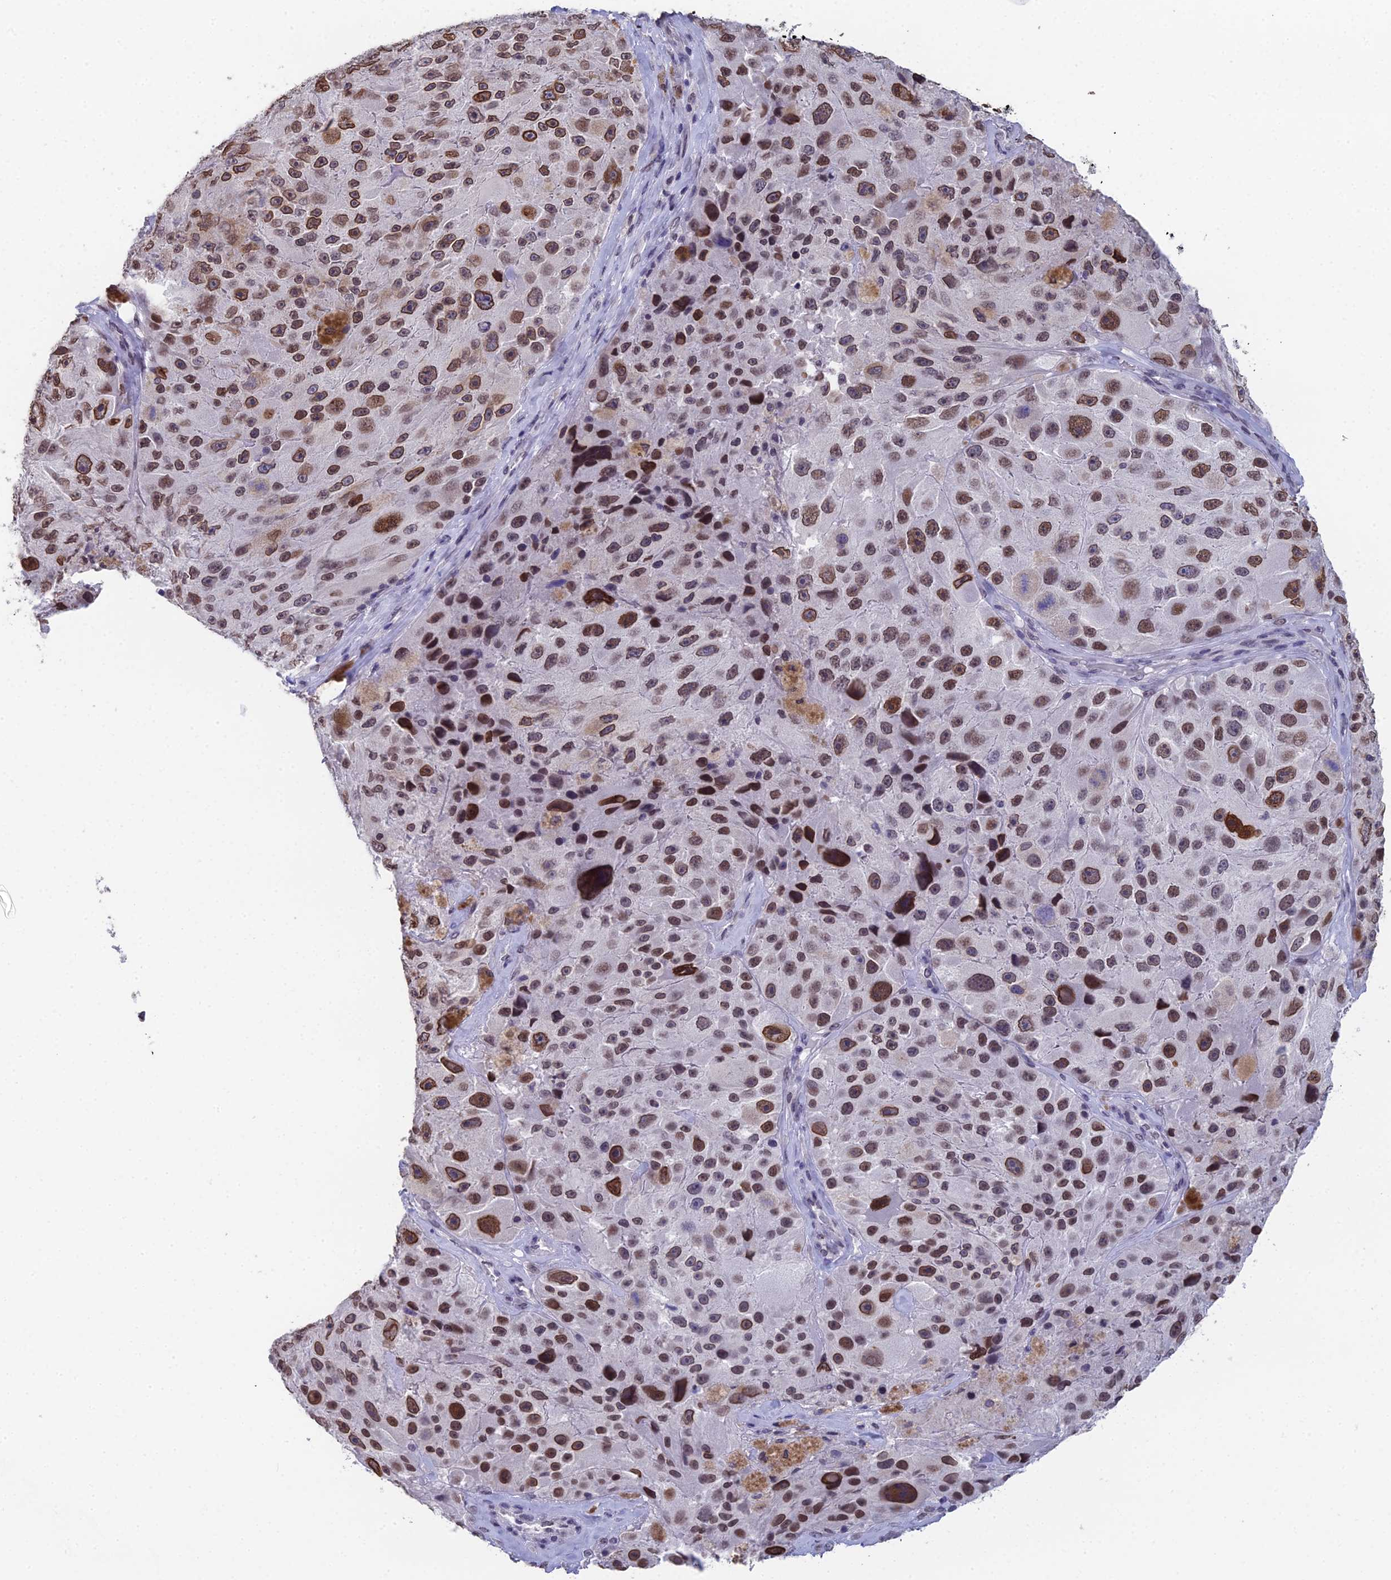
{"staining": {"intensity": "strong", "quantity": ">75%", "location": "cytoplasmic/membranous,nuclear"}, "tissue": "melanoma", "cell_type": "Tumor cells", "image_type": "cancer", "snomed": [{"axis": "morphology", "description": "Malignant melanoma, Metastatic site"}, {"axis": "topography", "description": "Lymph node"}], "caption": "DAB (3,3'-diaminobenzidine) immunohistochemical staining of human malignant melanoma (metastatic site) demonstrates strong cytoplasmic/membranous and nuclear protein expression in approximately >75% of tumor cells.", "gene": "CCDC97", "patient": {"sex": "male", "age": 62}}